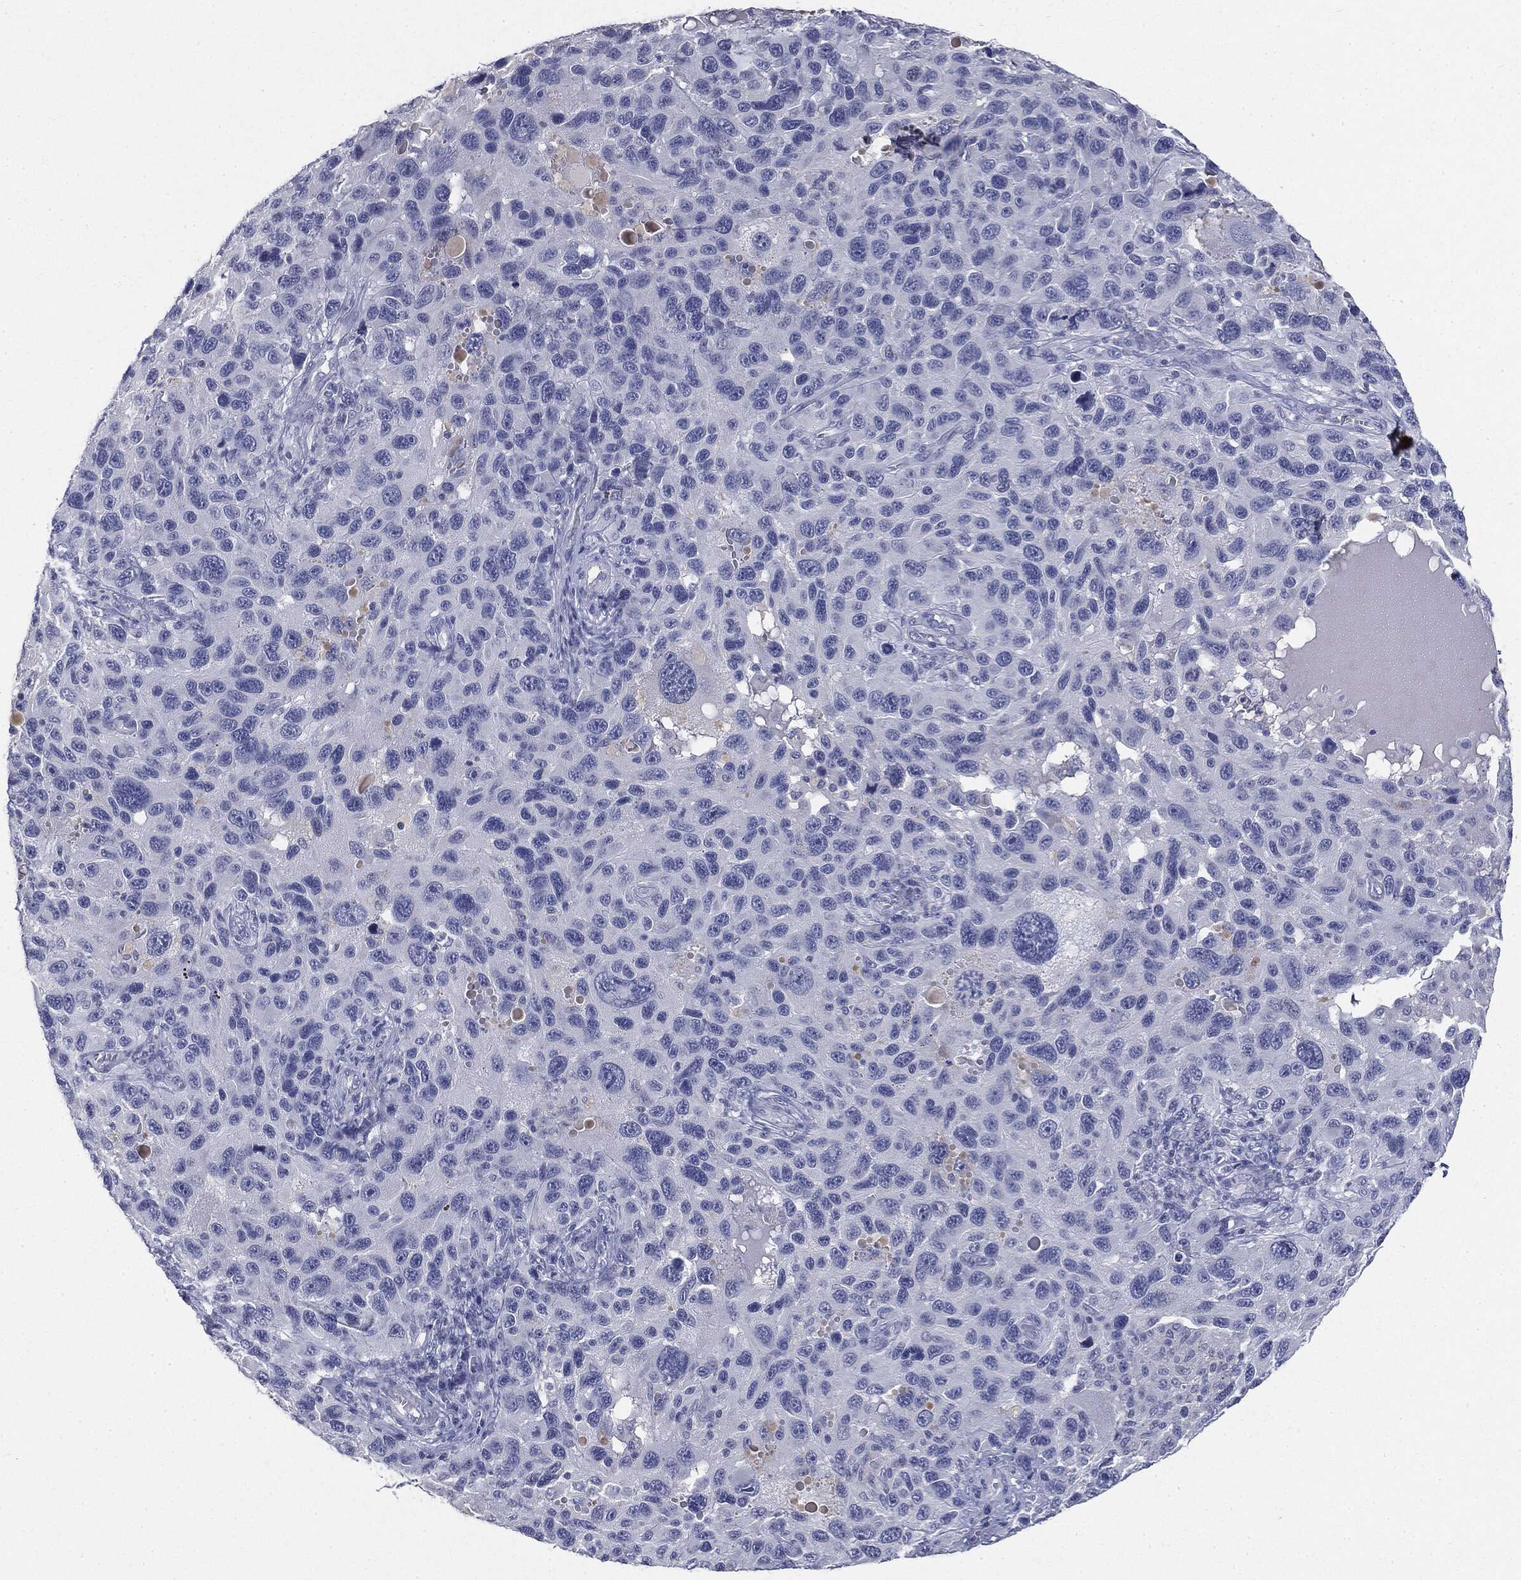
{"staining": {"intensity": "negative", "quantity": "none", "location": "none"}, "tissue": "melanoma", "cell_type": "Tumor cells", "image_type": "cancer", "snomed": [{"axis": "morphology", "description": "Malignant melanoma, NOS"}, {"axis": "topography", "description": "Skin"}], "caption": "The immunohistochemistry (IHC) histopathology image has no significant staining in tumor cells of malignant melanoma tissue.", "gene": "CGB1", "patient": {"sex": "male", "age": 53}}